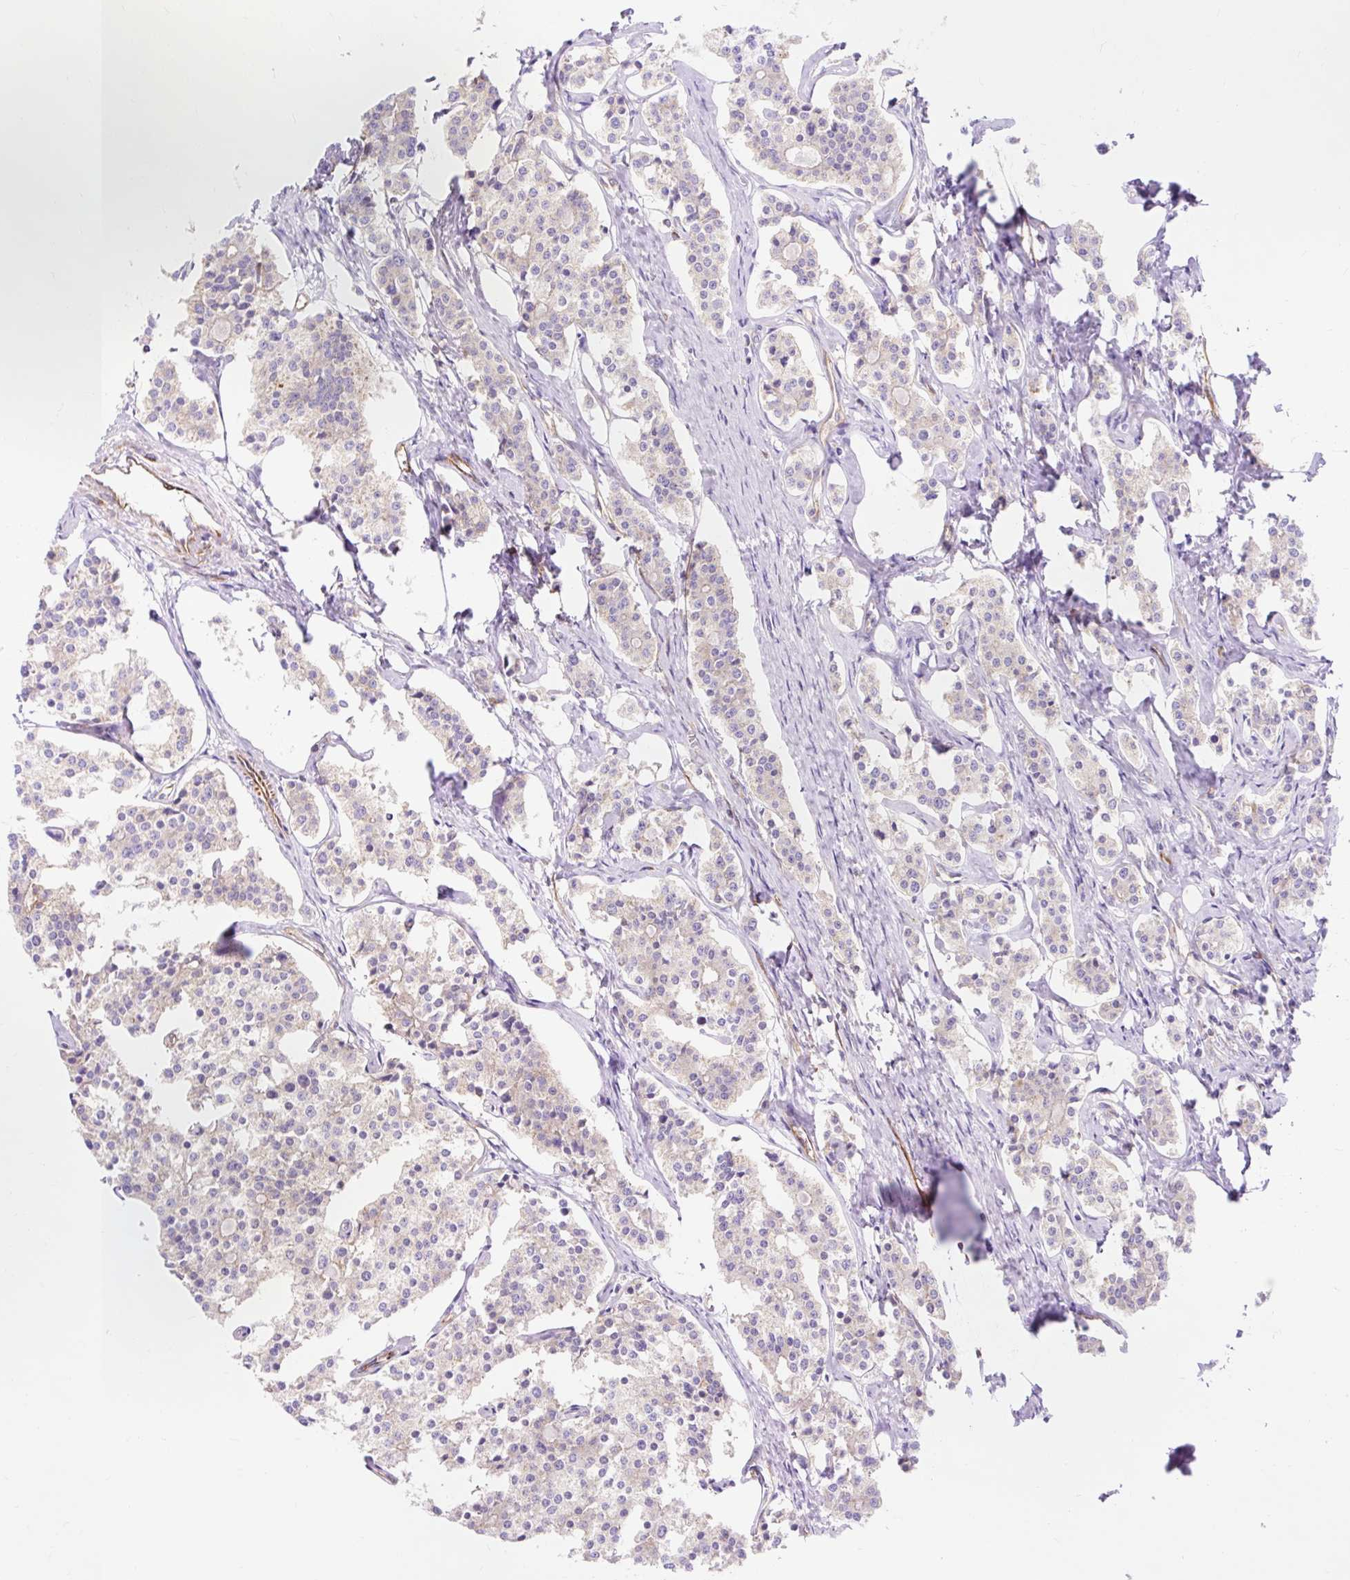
{"staining": {"intensity": "negative", "quantity": "none", "location": "none"}, "tissue": "carcinoid", "cell_type": "Tumor cells", "image_type": "cancer", "snomed": [{"axis": "morphology", "description": "Carcinoid, malignant, NOS"}, {"axis": "topography", "description": "Small intestine"}], "caption": "A micrograph of carcinoid stained for a protein shows no brown staining in tumor cells.", "gene": "HIP1R", "patient": {"sex": "male", "age": 63}}